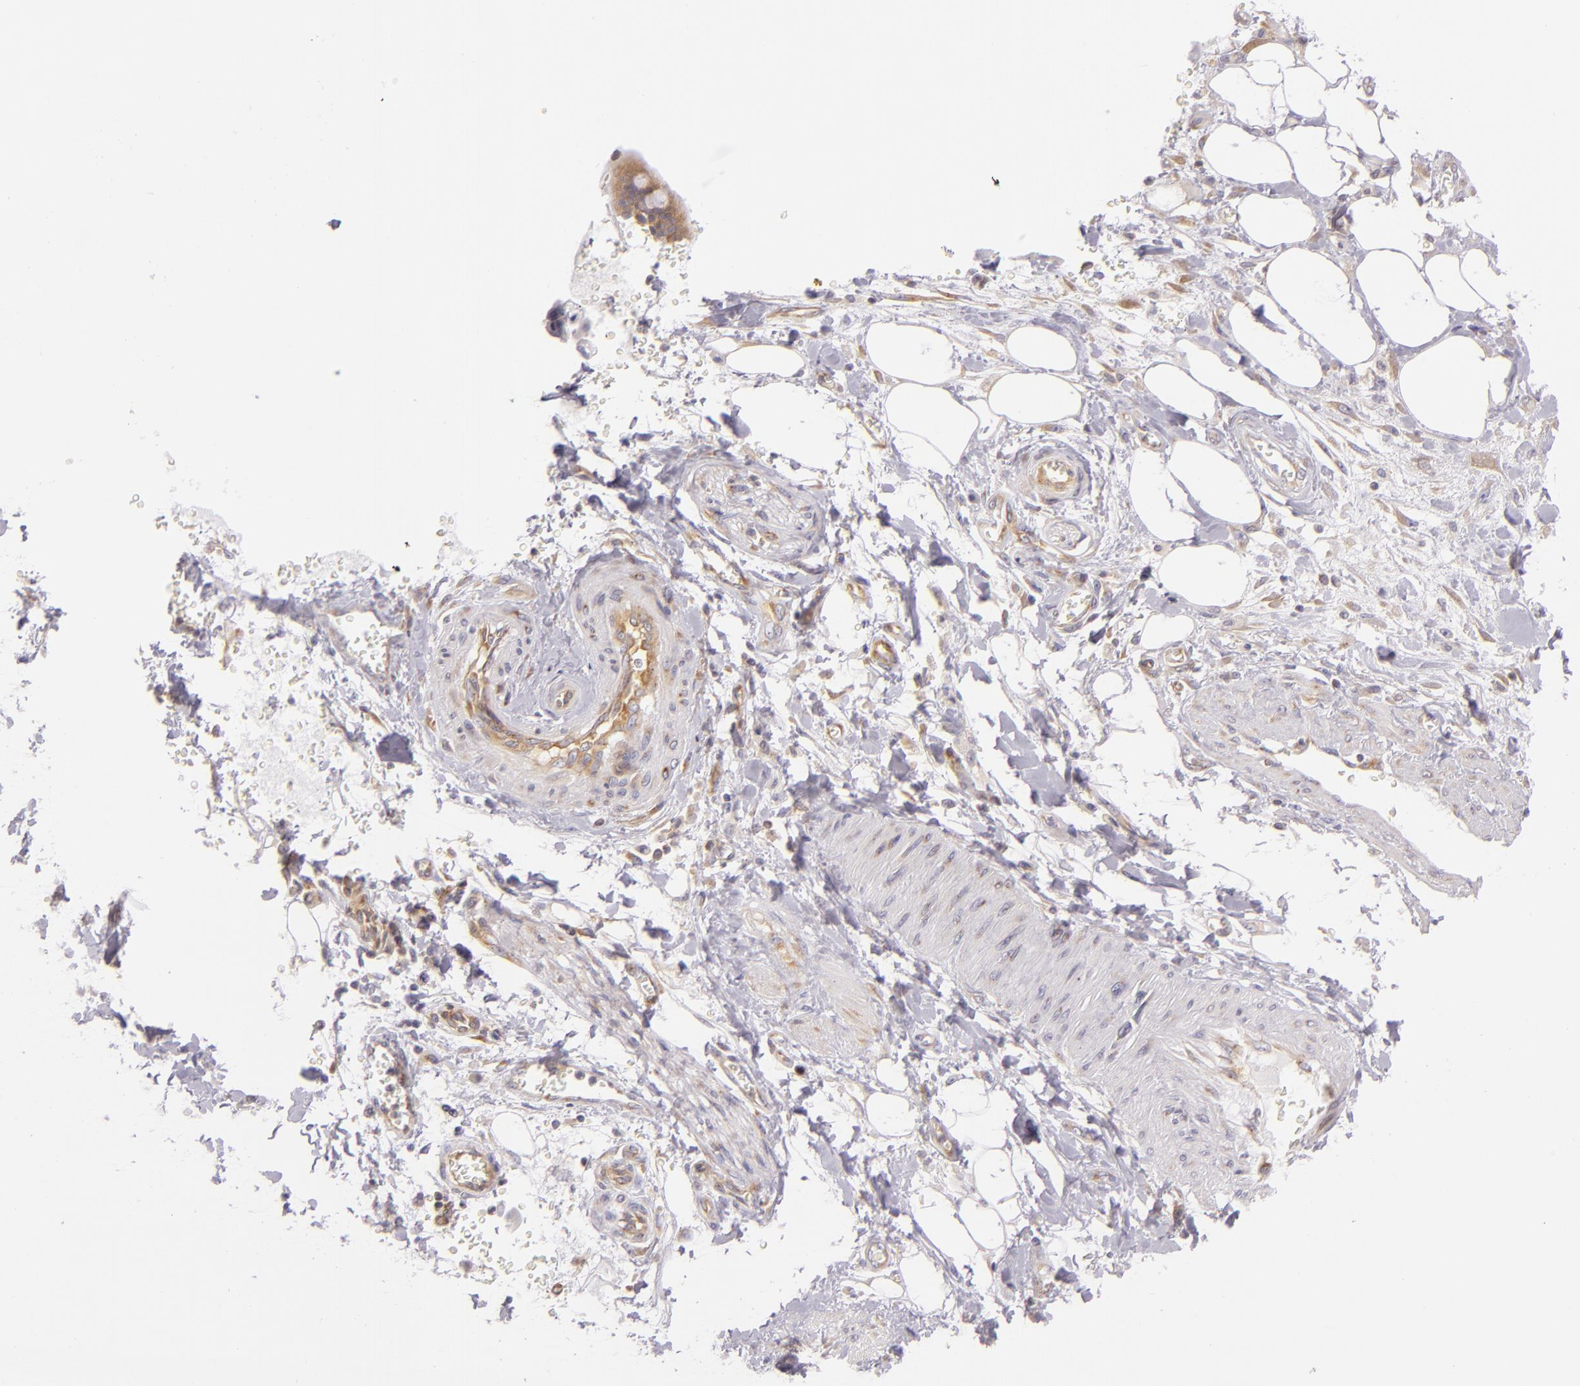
{"staining": {"intensity": "weak", "quantity": "25%-75%", "location": "cytoplasmic/membranous"}, "tissue": "pancreatic cancer", "cell_type": "Tumor cells", "image_type": "cancer", "snomed": [{"axis": "morphology", "description": "Adenocarcinoma, NOS"}, {"axis": "topography", "description": "Pancreas"}], "caption": "A micrograph of adenocarcinoma (pancreatic) stained for a protein reveals weak cytoplasmic/membranous brown staining in tumor cells.", "gene": "UPF3B", "patient": {"sex": "male", "age": 69}}